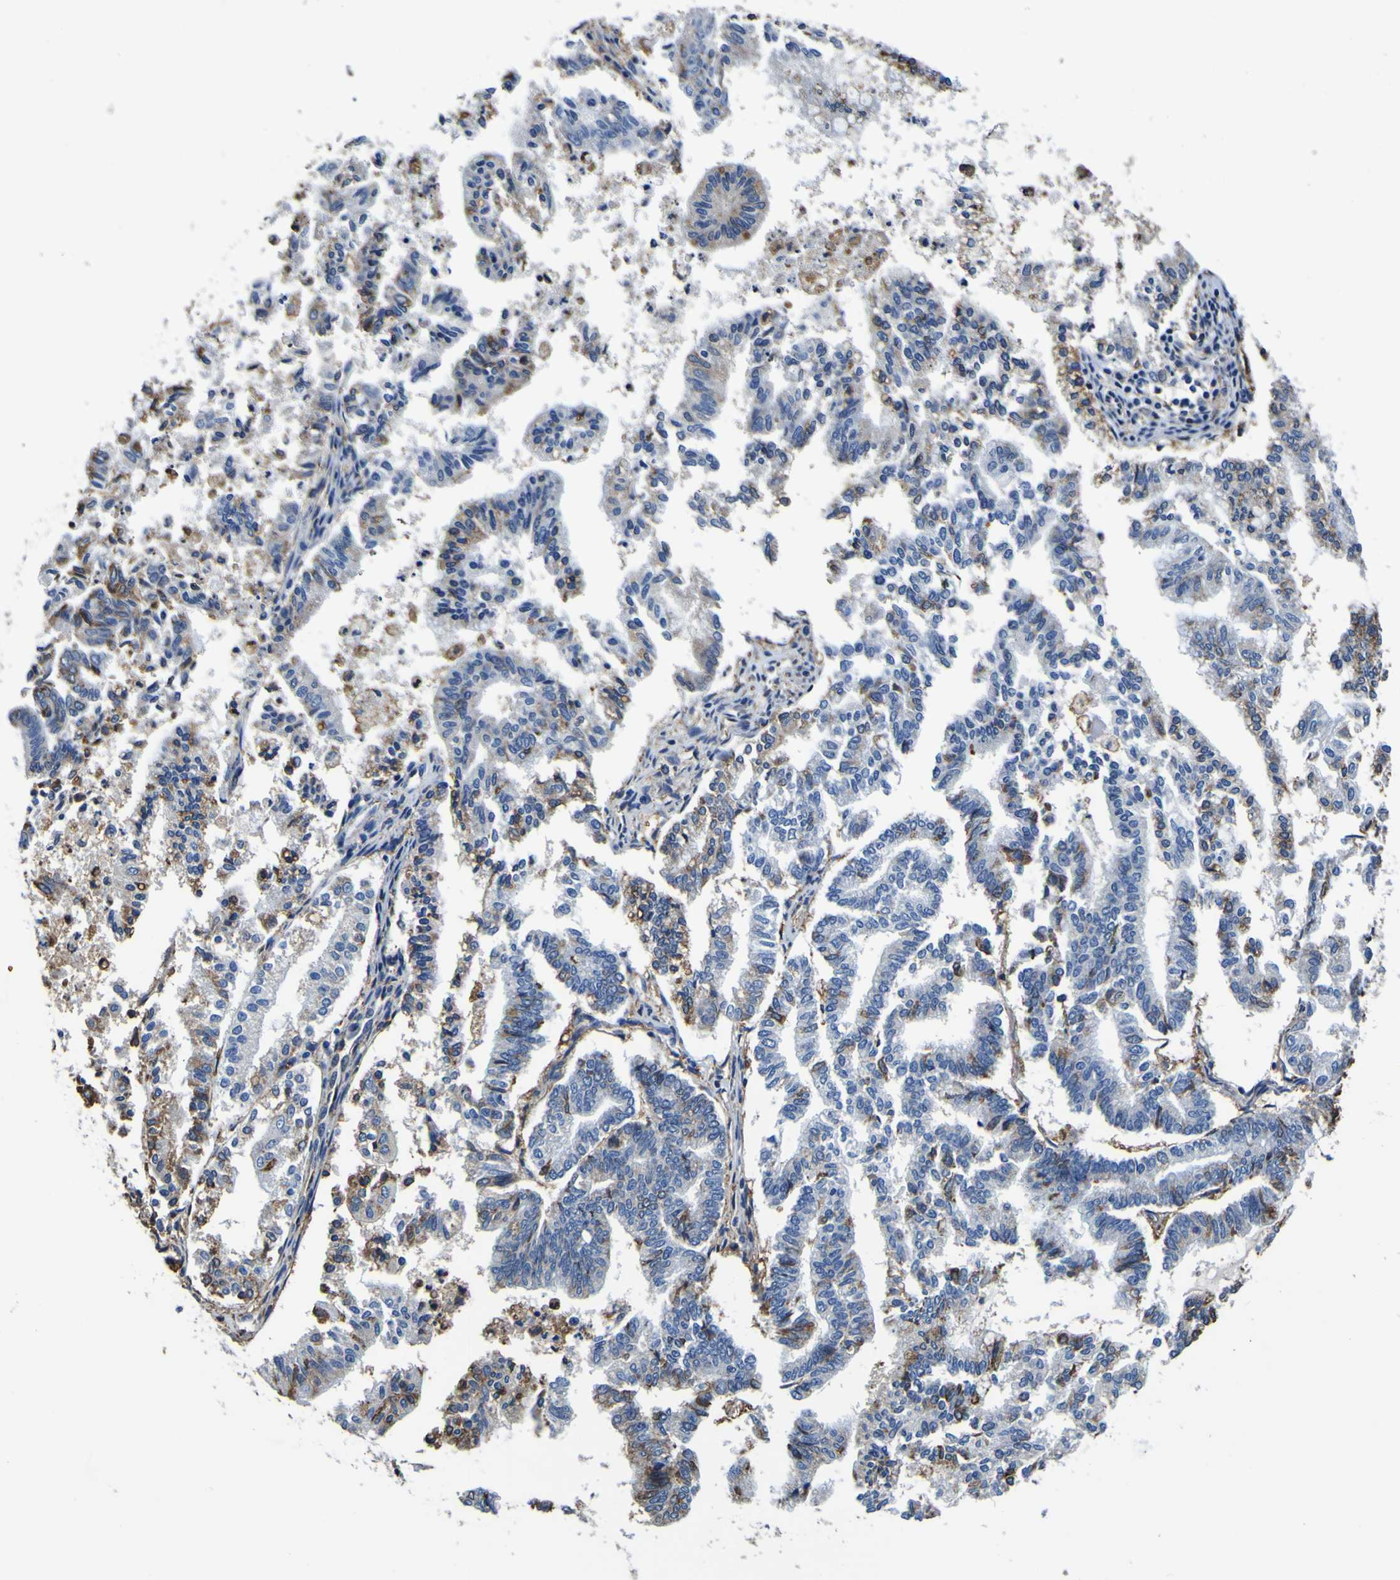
{"staining": {"intensity": "moderate", "quantity": "<25%", "location": "cytoplasmic/membranous"}, "tissue": "endometrial cancer", "cell_type": "Tumor cells", "image_type": "cancer", "snomed": [{"axis": "morphology", "description": "Necrosis, NOS"}, {"axis": "morphology", "description": "Adenocarcinoma, NOS"}, {"axis": "topography", "description": "Endometrium"}], "caption": "A histopathology image showing moderate cytoplasmic/membranous positivity in about <25% of tumor cells in adenocarcinoma (endometrial), as visualized by brown immunohistochemical staining.", "gene": "PXDN", "patient": {"sex": "female", "age": 79}}